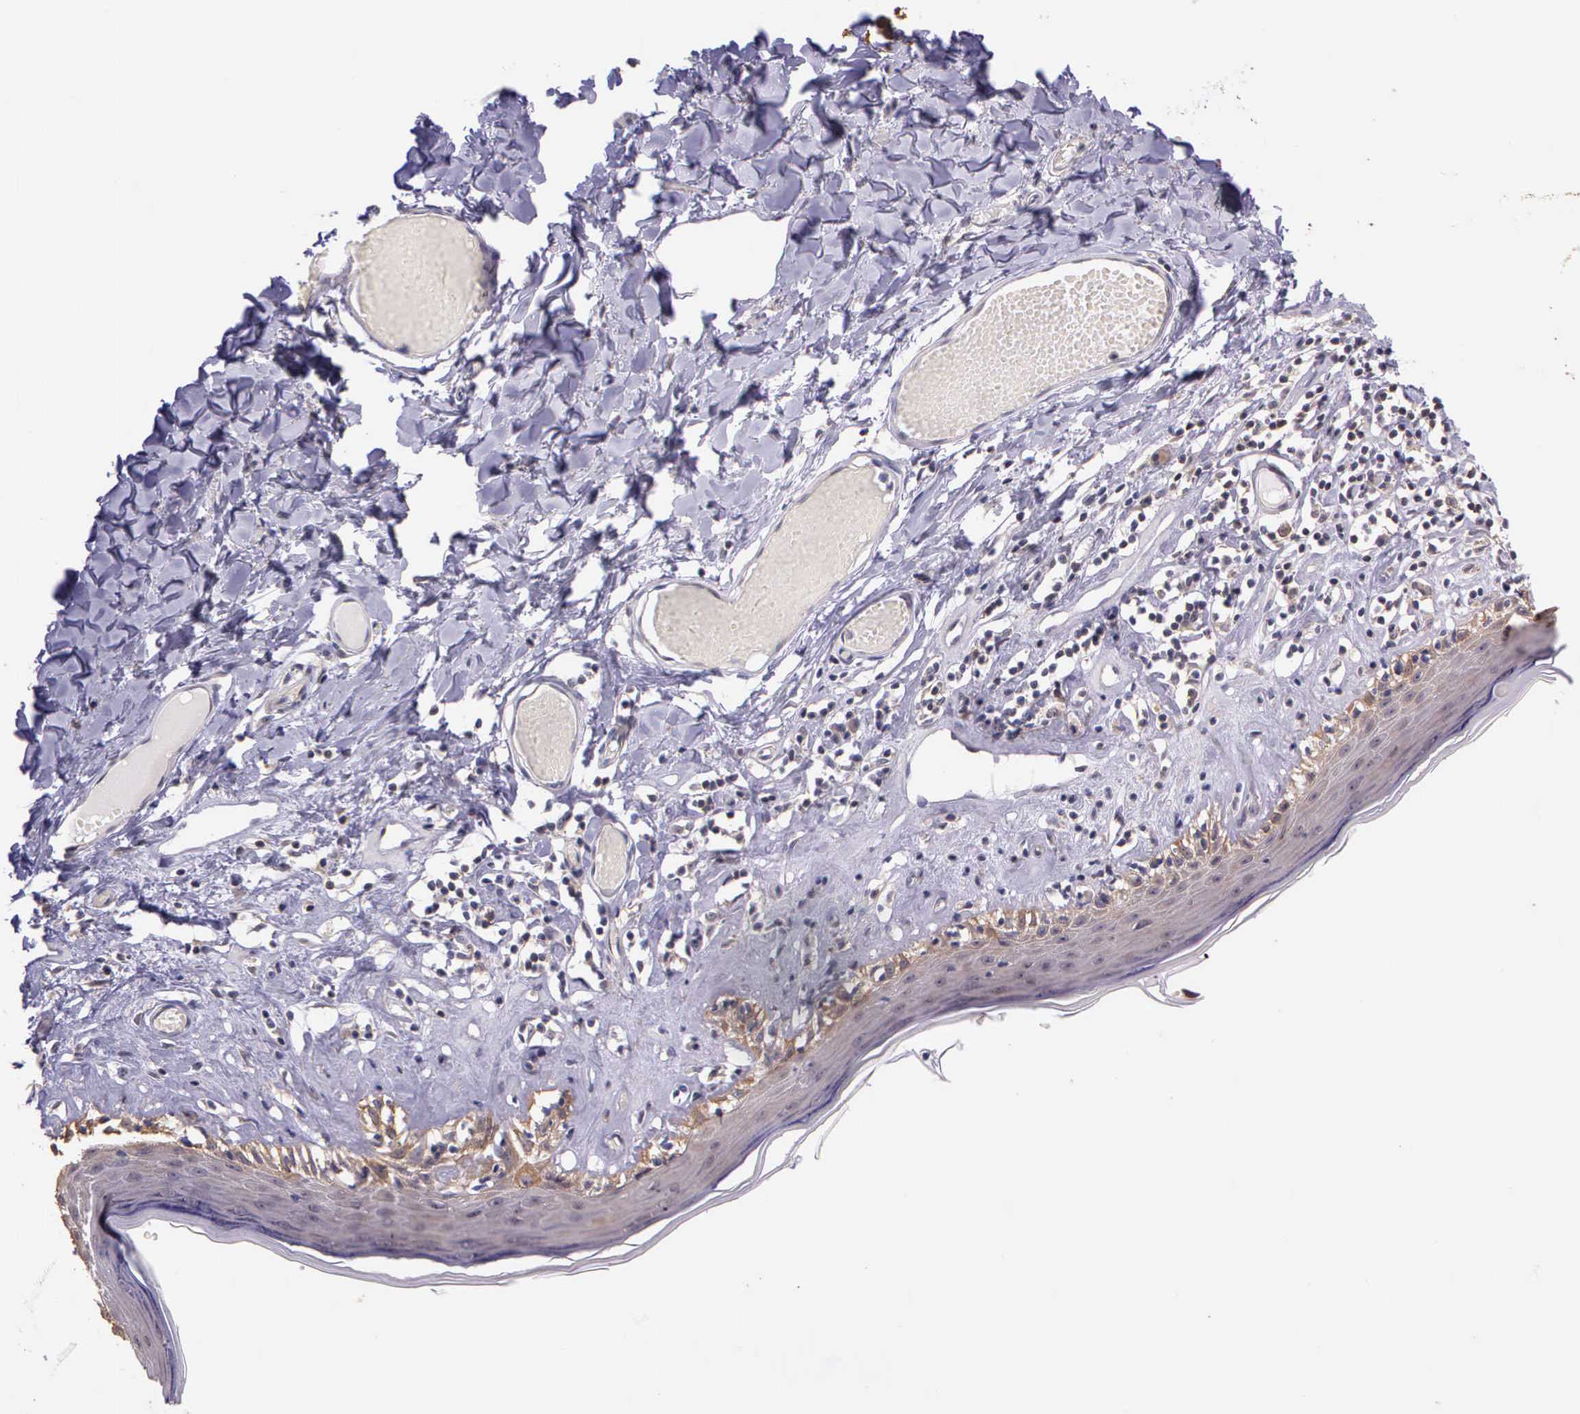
{"staining": {"intensity": "weak", "quantity": "25%-75%", "location": "cytoplasmic/membranous"}, "tissue": "skin", "cell_type": "Epidermal cells", "image_type": "normal", "snomed": [{"axis": "morphology", "description": "Normal tissue, NOS"}, {"axis": "topography", "description": "Vascular tissue"}, {"axis": "topography", "description": "Vulva"}, {"axis": "topography", "description": "Peripheral nerve tissue"}], "caption": "This is a photomicrograph of immunohistochemistry (IHC) staining of unremarkable skin, which shows weak expression in the cytoplasmic/membranous of epidermal cells.", "gene": "IGBP1P2", "patient": {"sex": "female", "age": 86}}